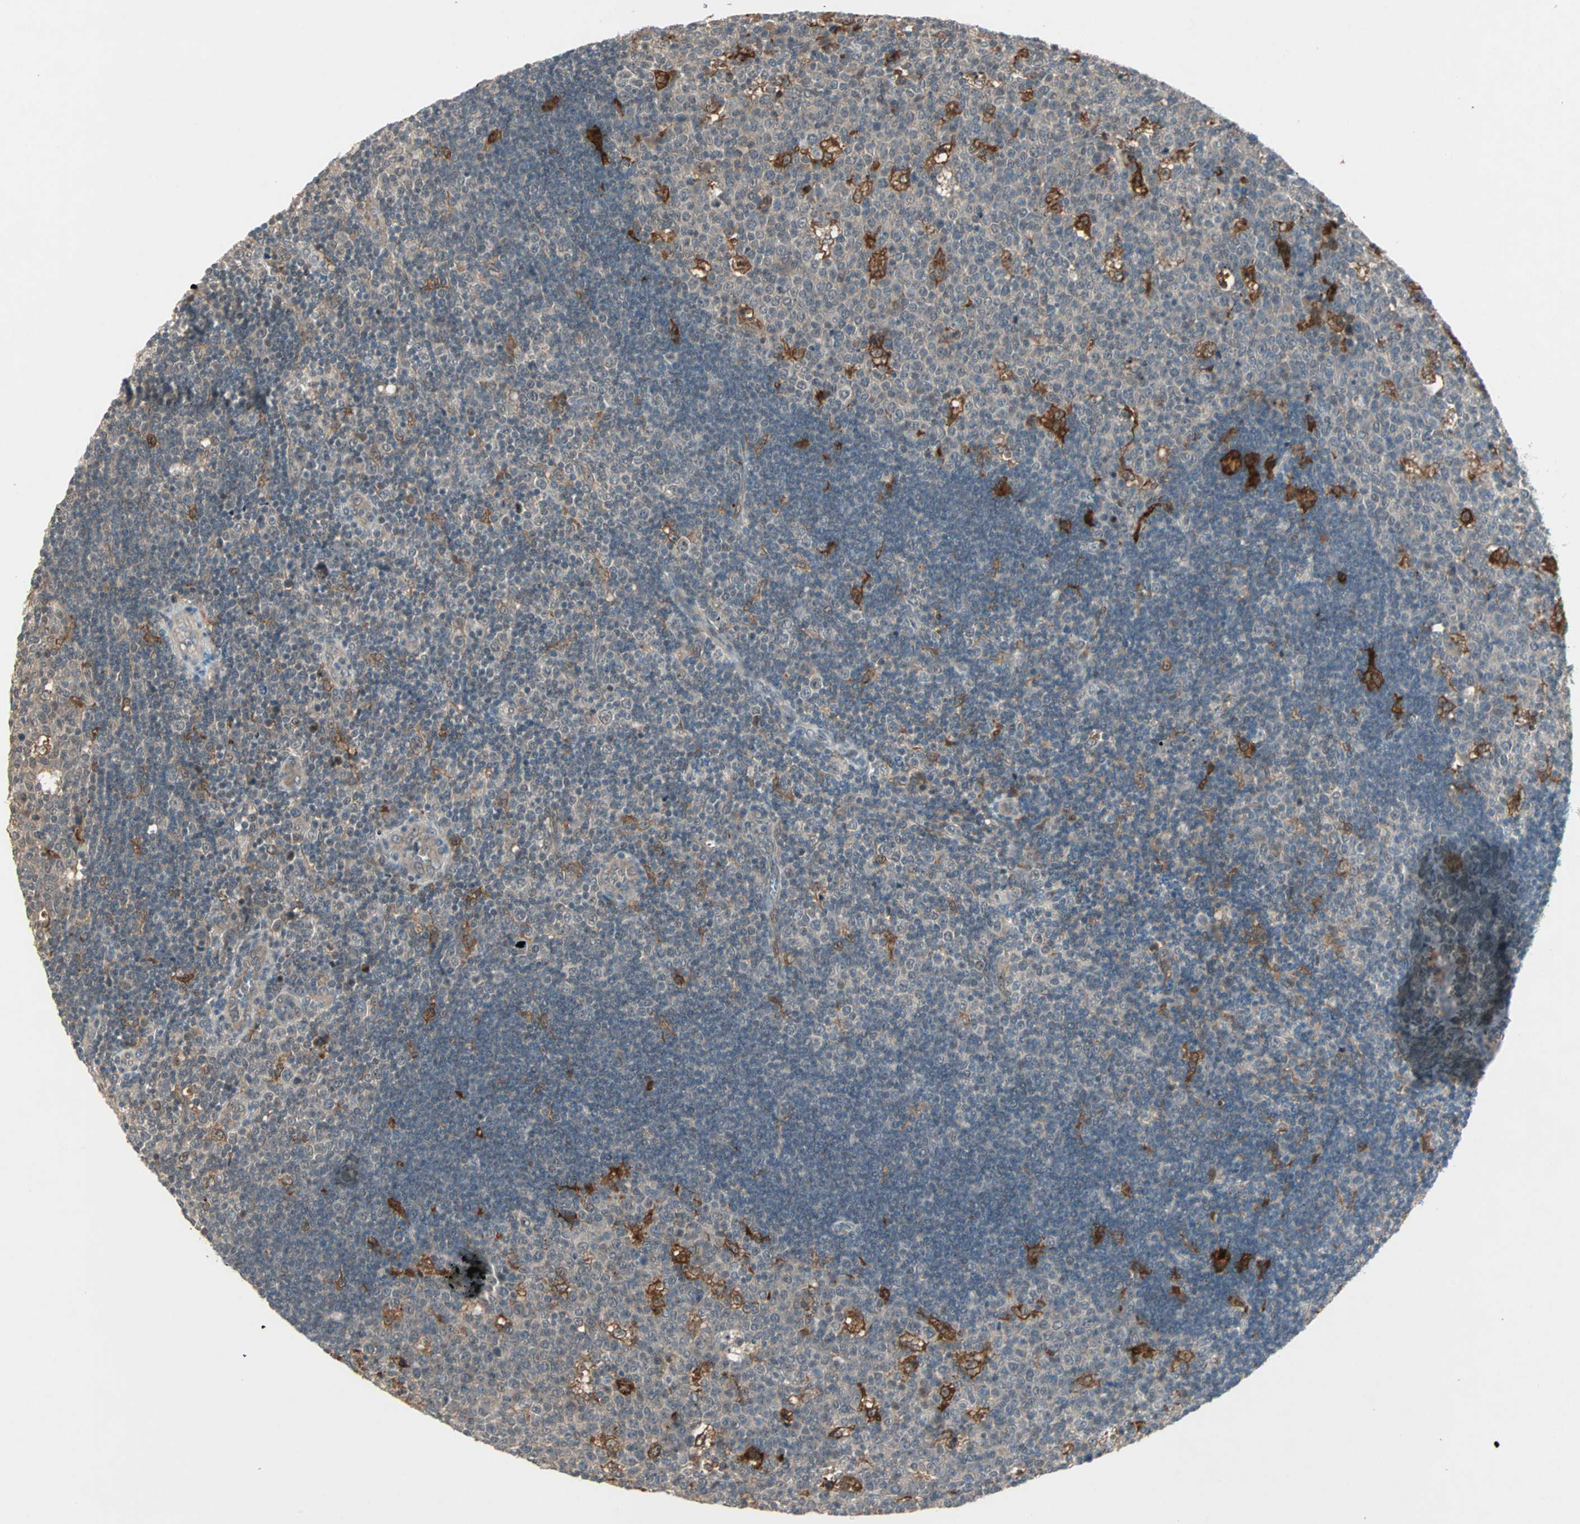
{"staining": {"intensity": "strong", "quantity": "25%-75%", "location": "cytoplasmic/membranous"}, "tissue": "lymph node", "cell_type": "Germinal center cells", "image_type": "normal", "snomed": [{"axis": "morphology", "description": "Normal tissue, NOS"}, {"axis": "topography", "description": "Lymph node"}, {"axis": "topography", "description": "Salivary gland"}], "caption": "The photomicrograph exhibits staining of normal lymph node, revealing strong cytoplasmic/membranous protein expression (brown color) within germinal center cells.", "gene": "RTL6", "patient": {"sex": "male", "age": 8}}